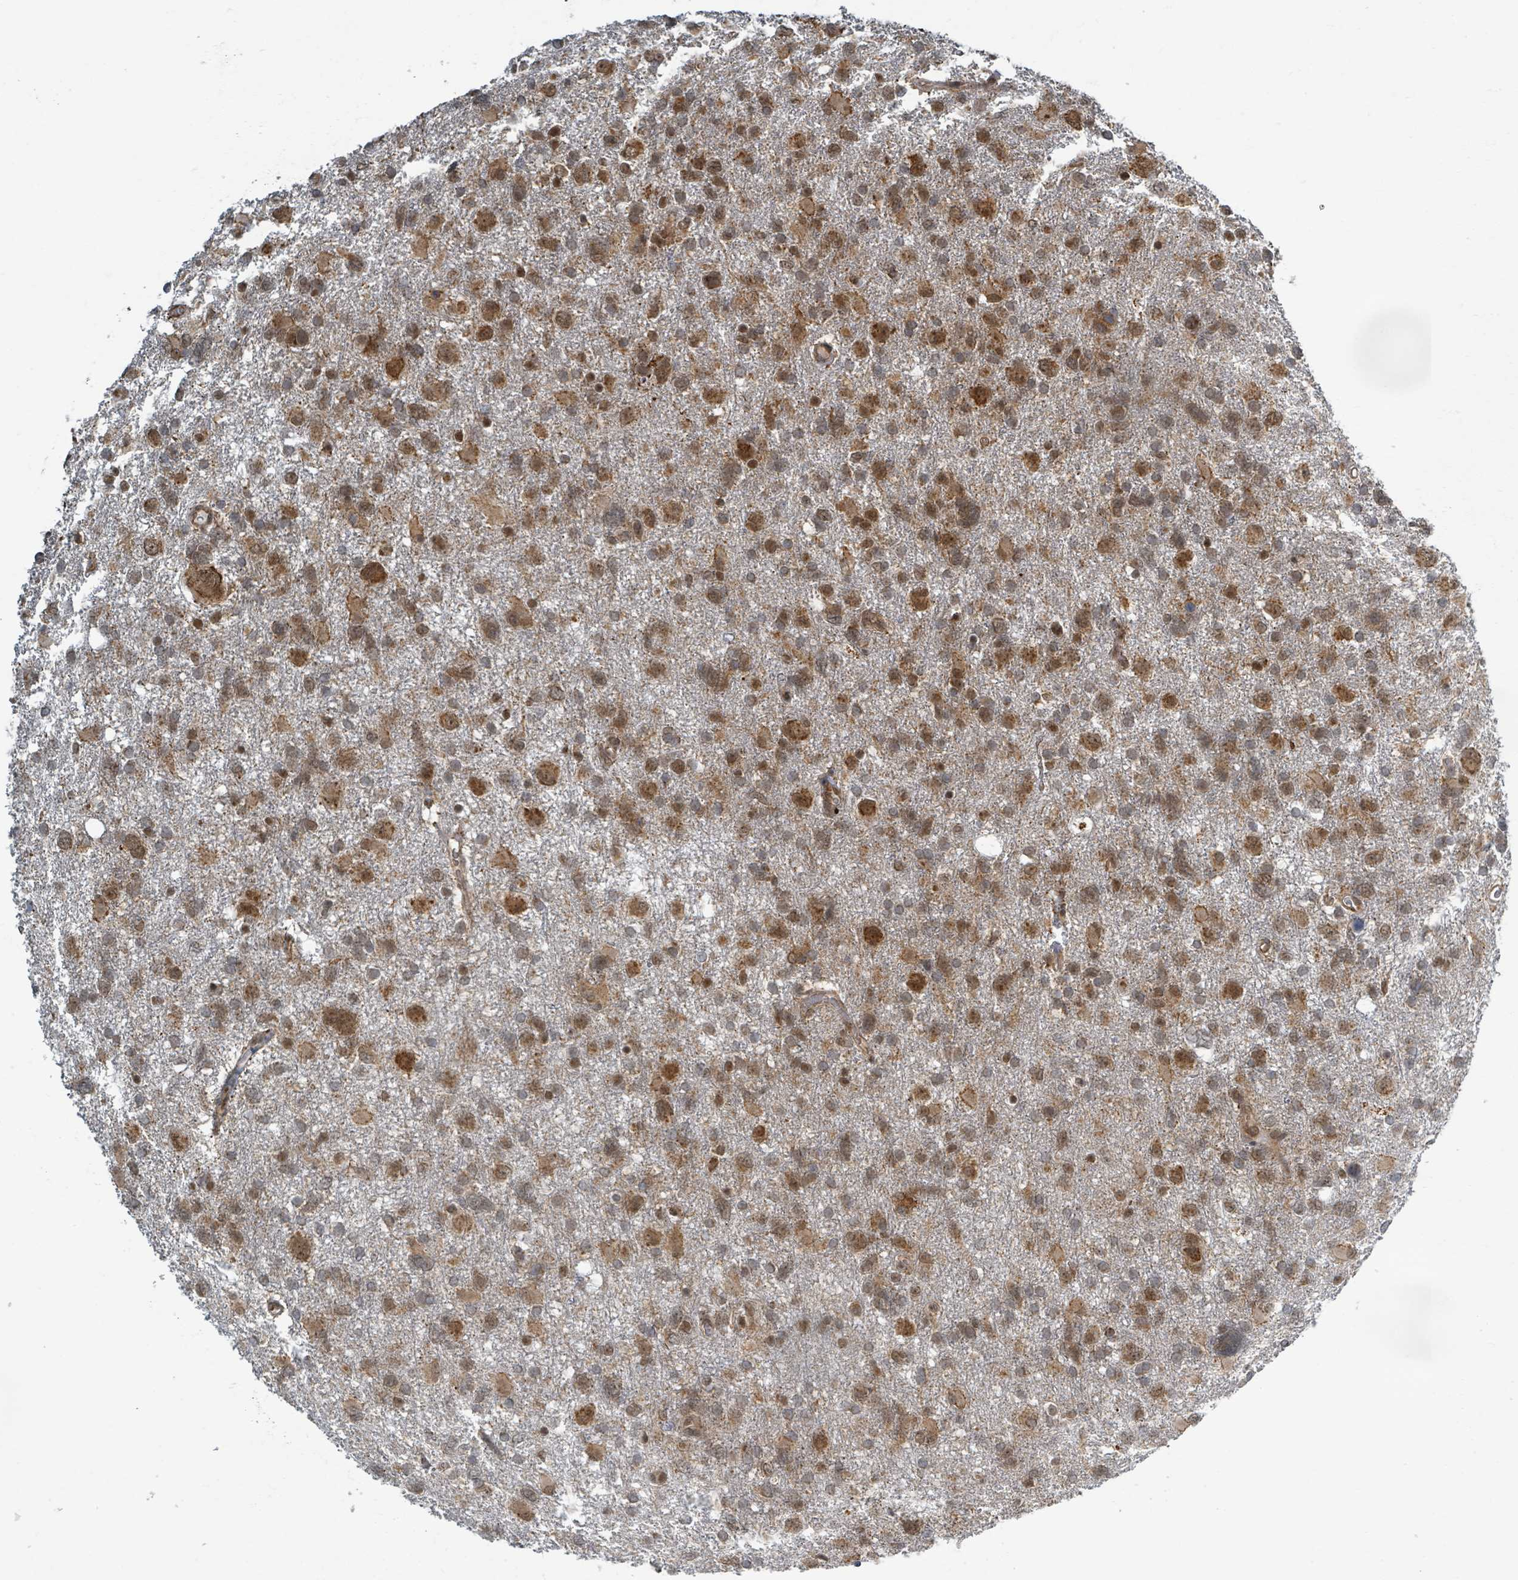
{"staining": {"intensity": "moderate", "quantity": ">75%", "location": "cytoplasmic/membranous,nuclear"}, "tissue": "glioma", "cell_type": "Tumor cells", "image_type": "cancer", "snomed": [{"axis": "morphology", "description": "Glioma, malignant, High grade"}, {"axis": "topography", "description": "Brain"}], "caption": "Approximately >75% of tumor cells in human glioma show moderate cytoplasmic/membranous and nuclear protein expression as visualized by brown immunohistochemical staining.", "gene": "INTS15", "patient": {"sex": "male", "age": 61}}